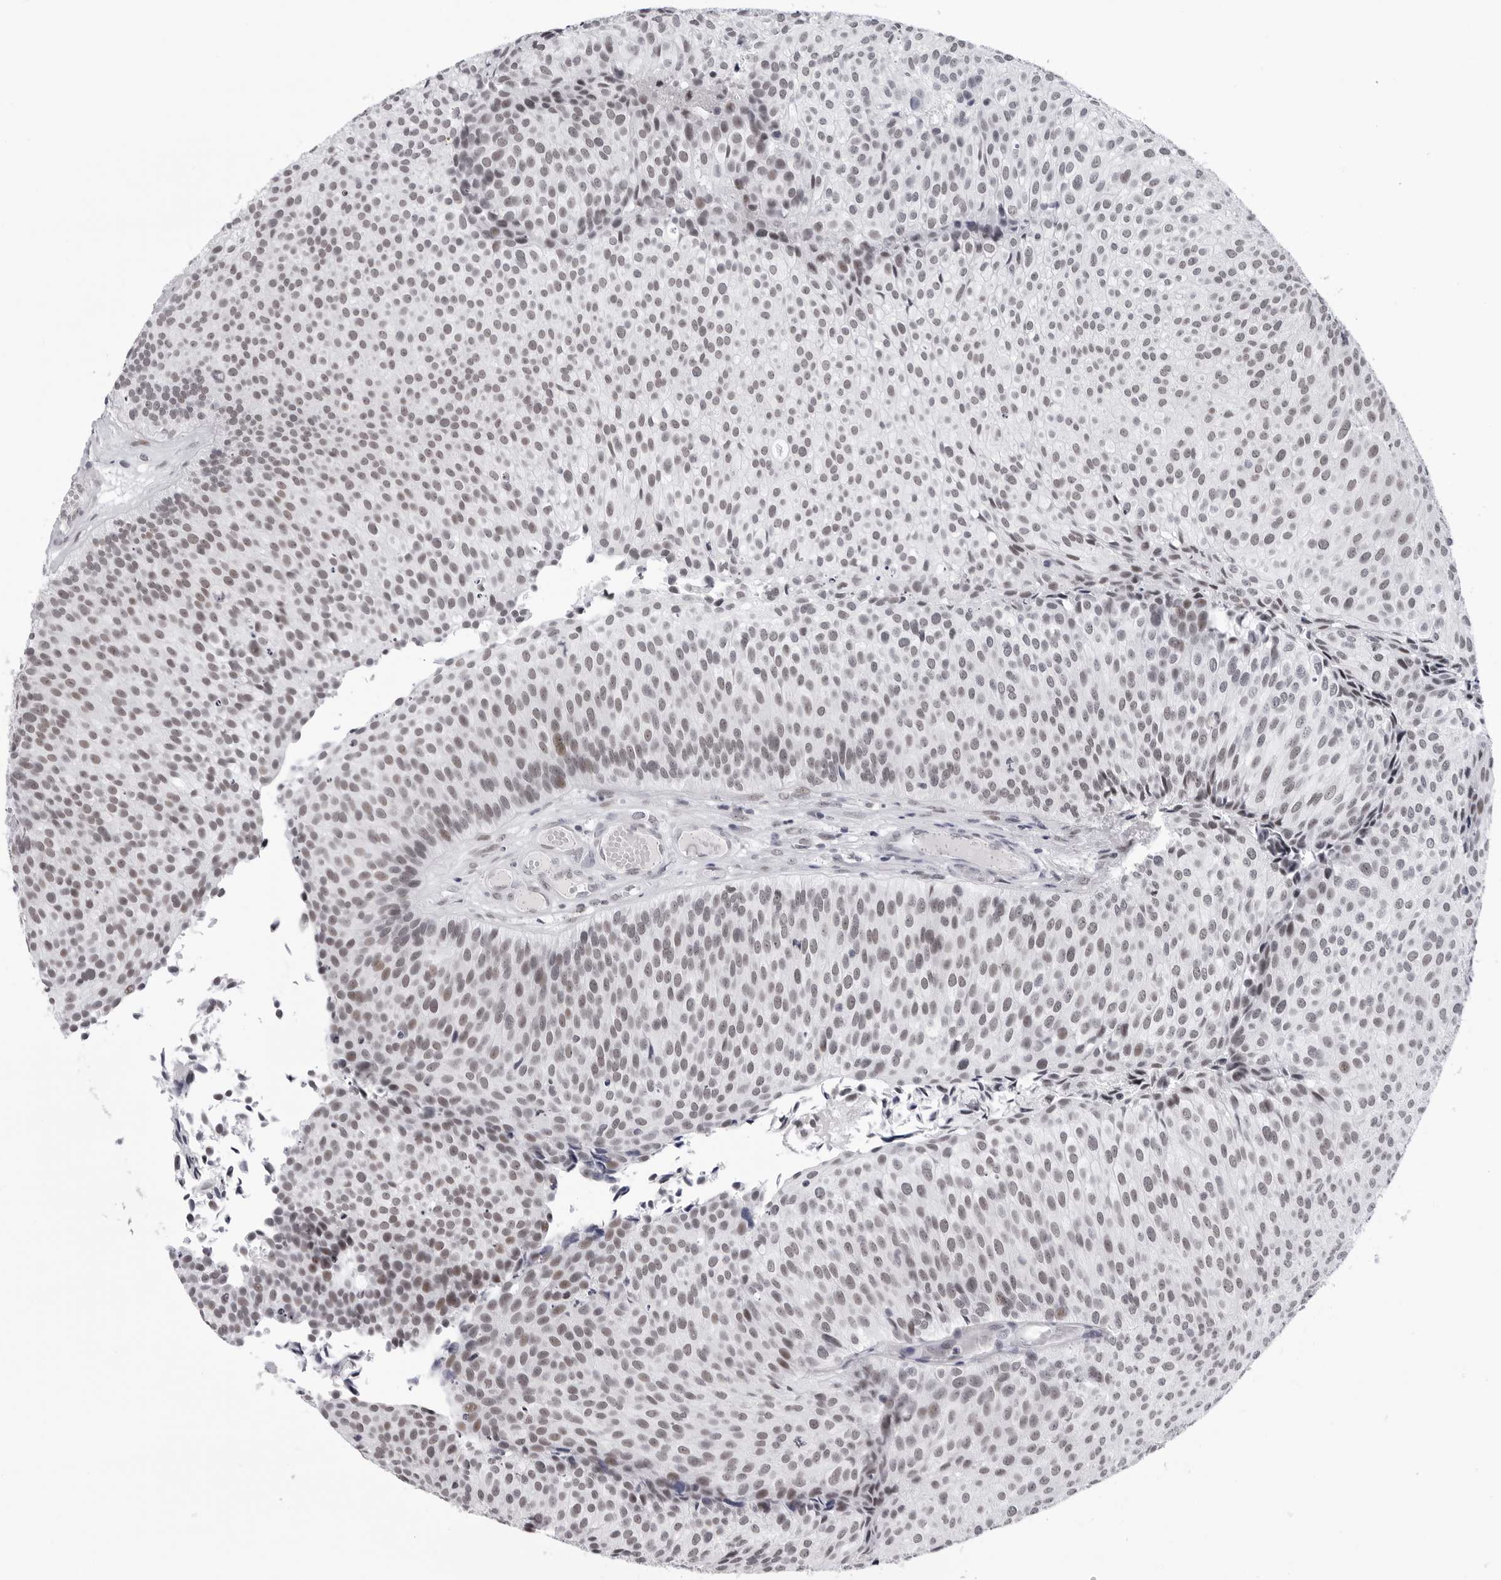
{"staining": {"intensity": "weak", "quantity": ">75%", "location": "nuclear"}, "tissue": "urothelial cancer", "cell_type": "Tumor cells", "image_type": "cancer", "snomed": [{"axis": "morphology", "description": "Urothelial carcinoma, Low grade"}, {"axis": "topography", "description": "Urinary bladder"}], "caption": "High-power microscopy captured an immunohistochemistry photomicrograph of urothelial cancer, revealing weak nuclear expression in approximately >75% of tumor cells.", "gene": "SF3B4", "patient": {"sex": "male", "age": 86}}